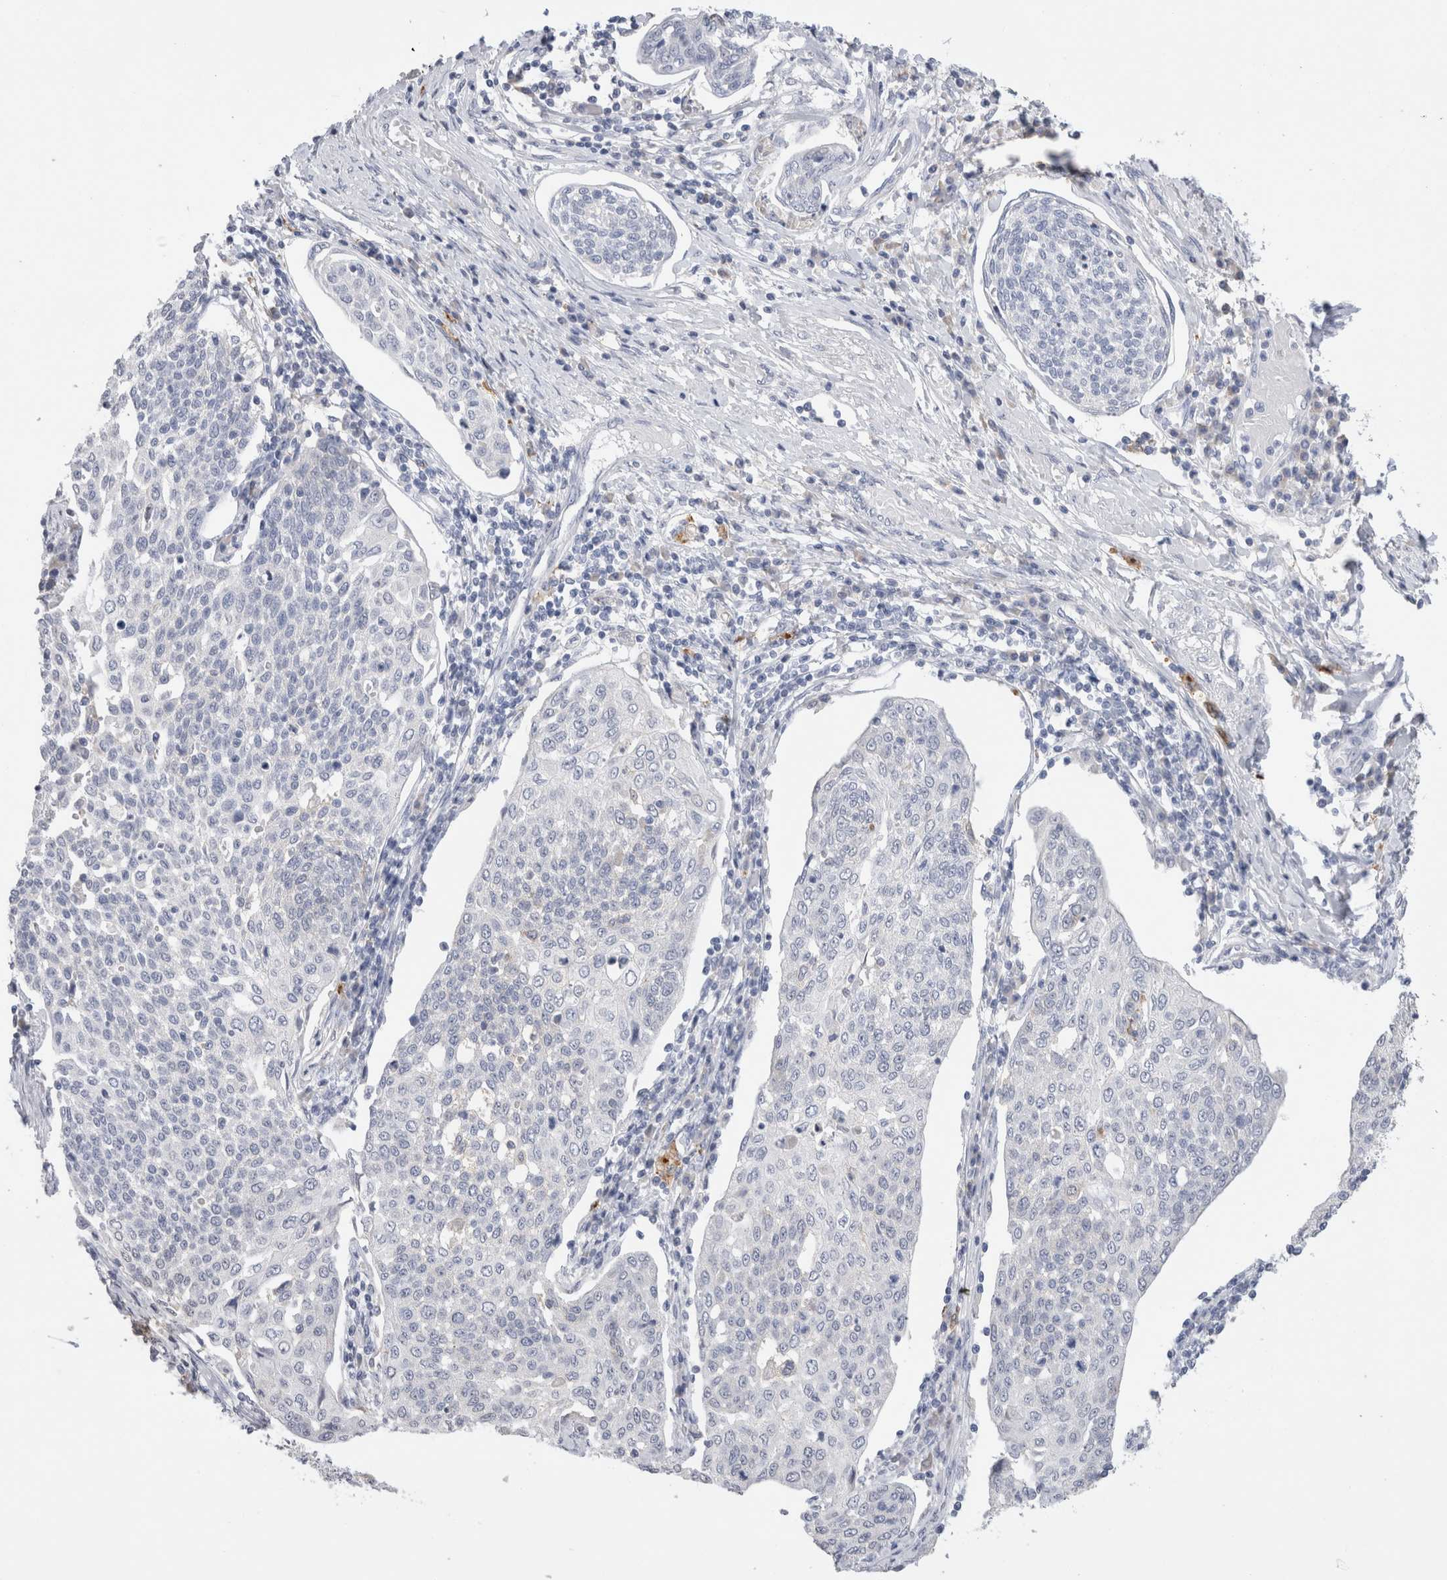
{"staining": {"intensity": "negative", "quantity": "none", "location": "none"}, "tissue": "cervical cancer", "cell_type": "Tumor cells", "image_type": "cancer", "snomed": [{"axis": "morphology", "description": "Squamous cell carcinoma, NOS"}, {"axis": "topography", "description": "Cervix"}], "caption": "A high-resolution image shows immunohistochemistry staining of cervical squamous cell carcinoma, which reveals no significant positivity in tumor cells.", "gene": "LAMP3", "patient": {"sex": "female", "age": 34}}